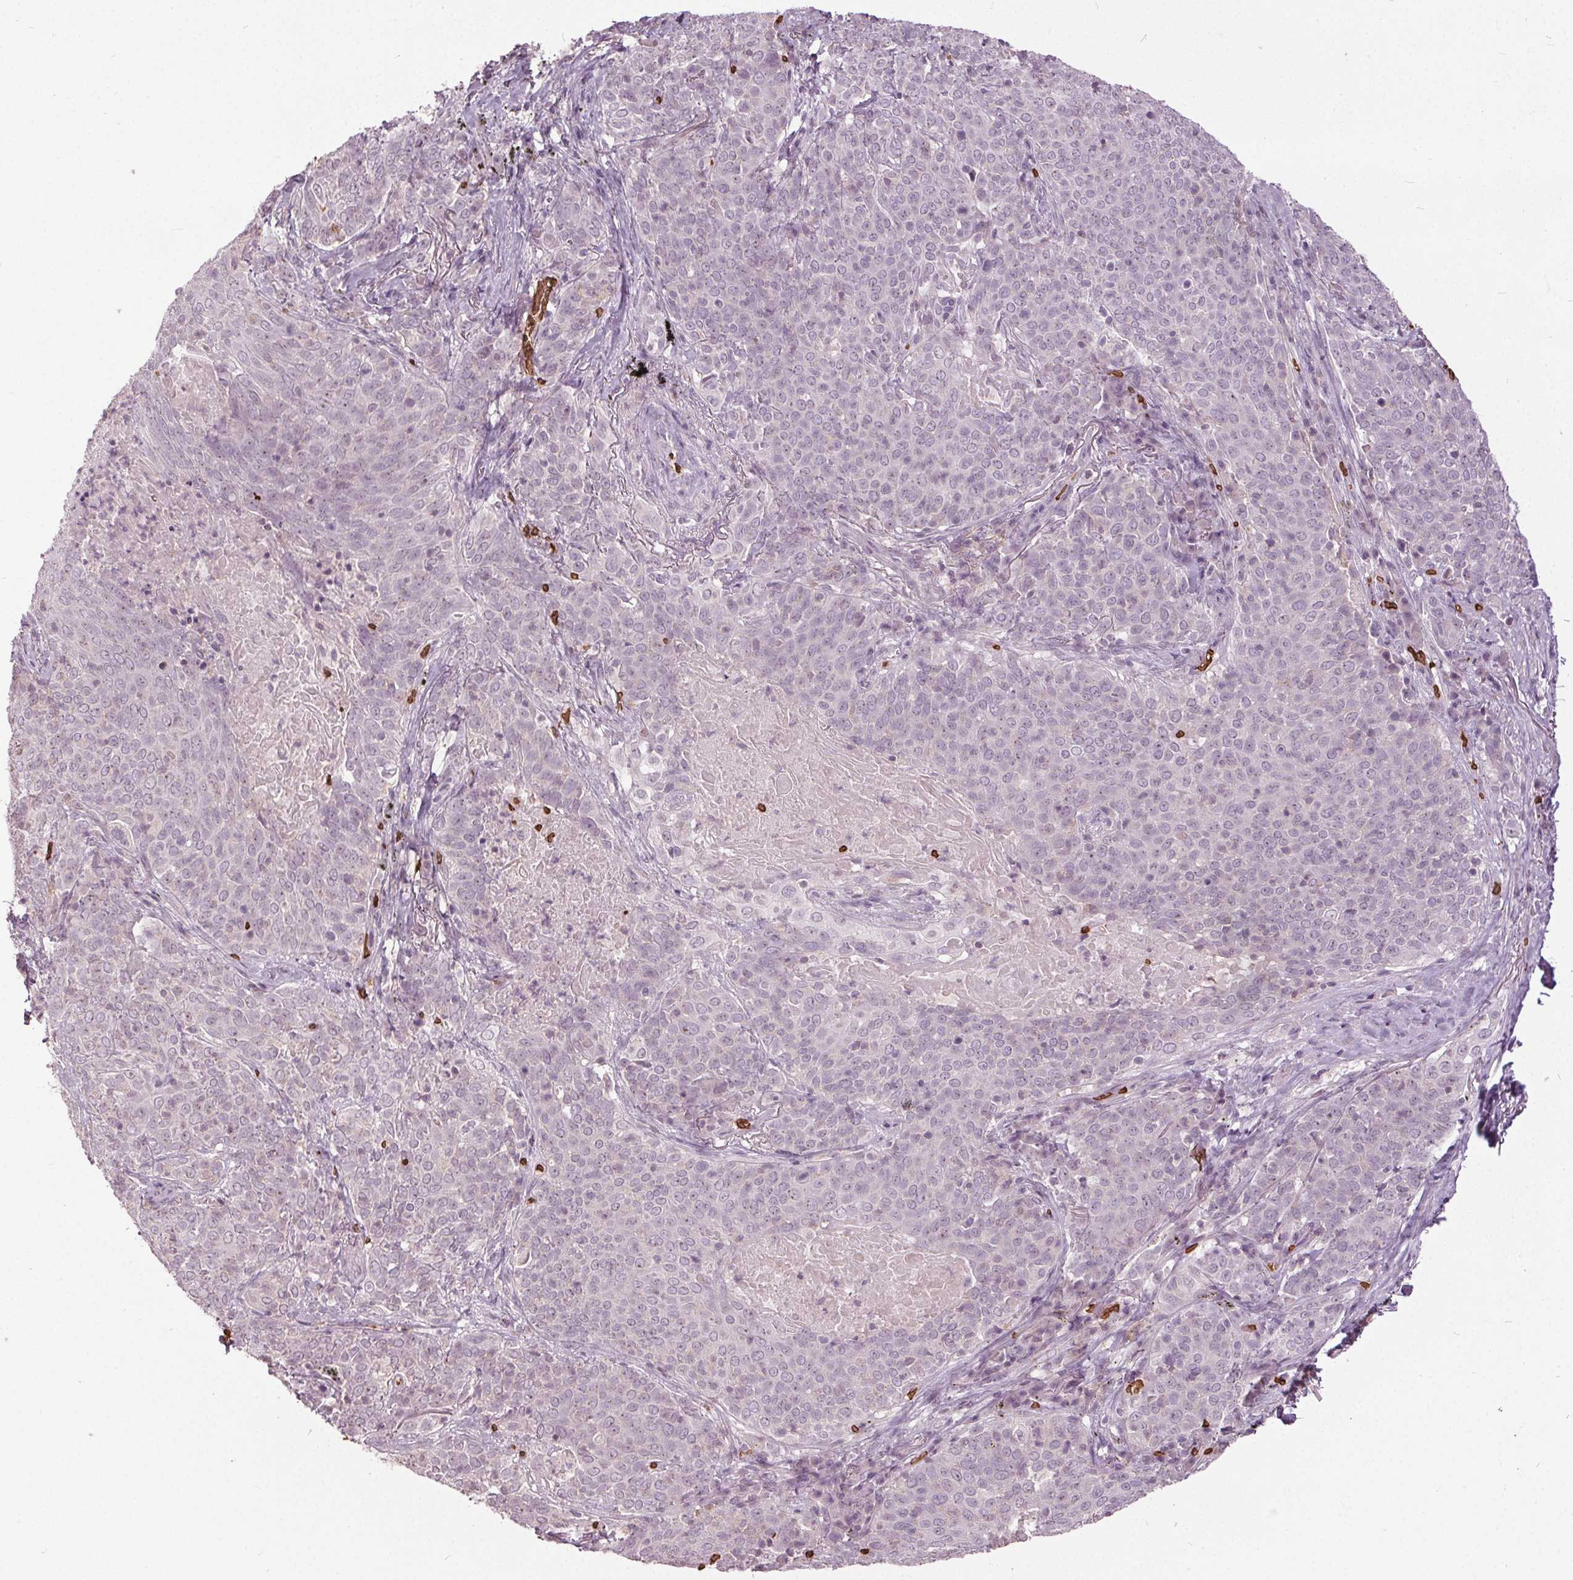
{"staining": {"intensity": "negative", "quantity": "none", "location": "none"}, "tissue": "lung cancer", "cell_type": "Tumor cells", "image_type": "cancer", "snomed": [{"axis": "morphology", "description": "Squamous cell carcinoma, NOS"}, {"axis": "topography", "description": "Lung"}], "caption": "IHC image of neoplastic tissue: lung cancer (squamous cell carcinoma) stained with DAB displays no significant protein positivity in tumor cells.", "gene": "SLC4A1", "patient": {"sex": "male", "age": 82}}